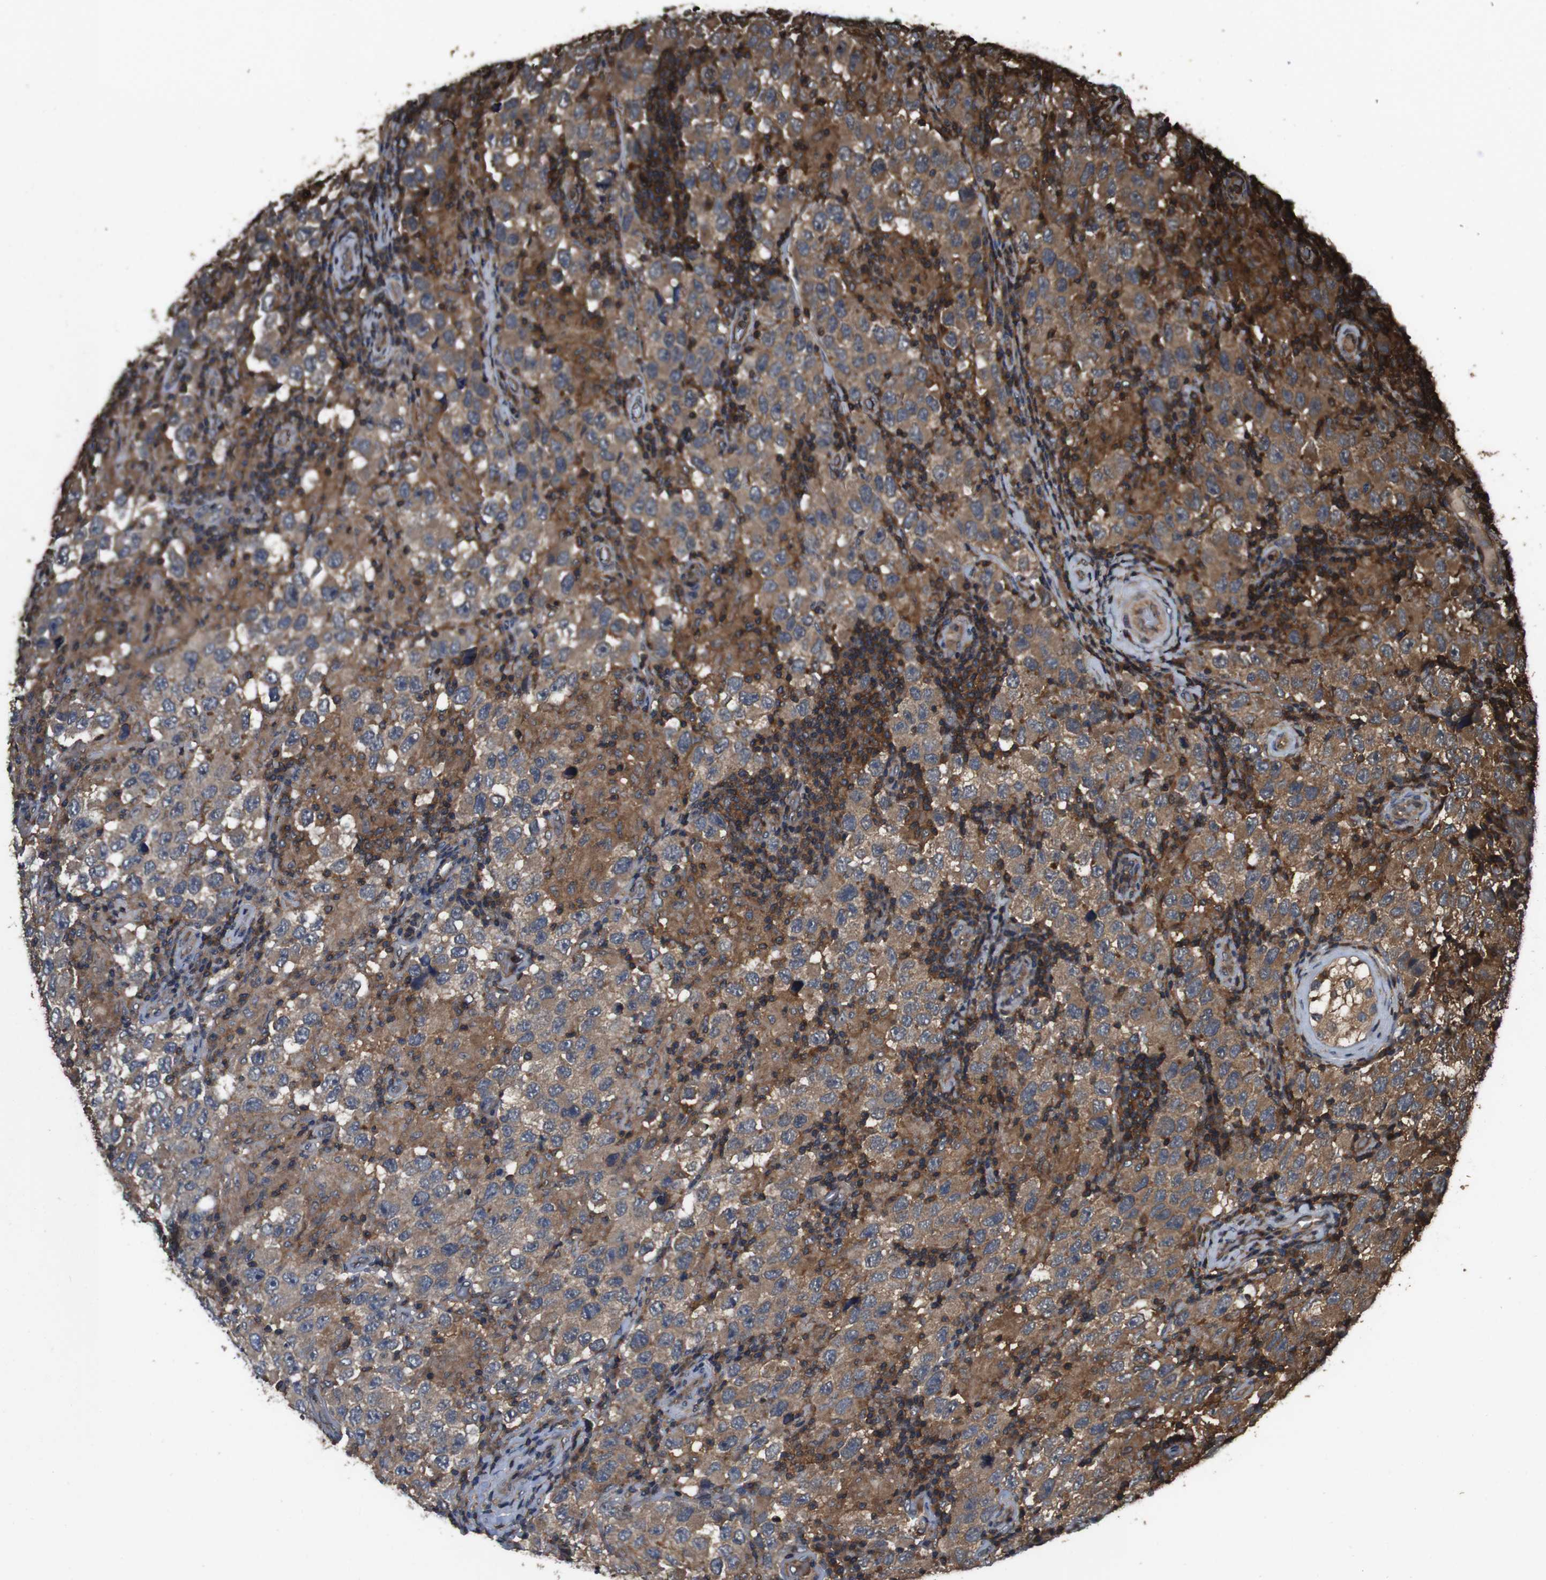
{"staining": {"intensity": "moderate", "quantity": ">75%", "location": "cytoplasmic/membranous"}, "tissue": "testis cancer", "cell_type": "Tumor cells", "image_type": "cancer", "snomed": [{"axis": "morphology", "description": "Carcinoma, Embryonal, NOS"}, {"axis": "topography", "description": "Testis"}], "caption": "Brown immunohistochemical staining in embryonal carcinoma (testis) exhibits moderate cytoplasmic/membranous staining in about >75% of tumor cells.", "gene": "BAG4", "patient": {"sex": "male", "age": 21}}